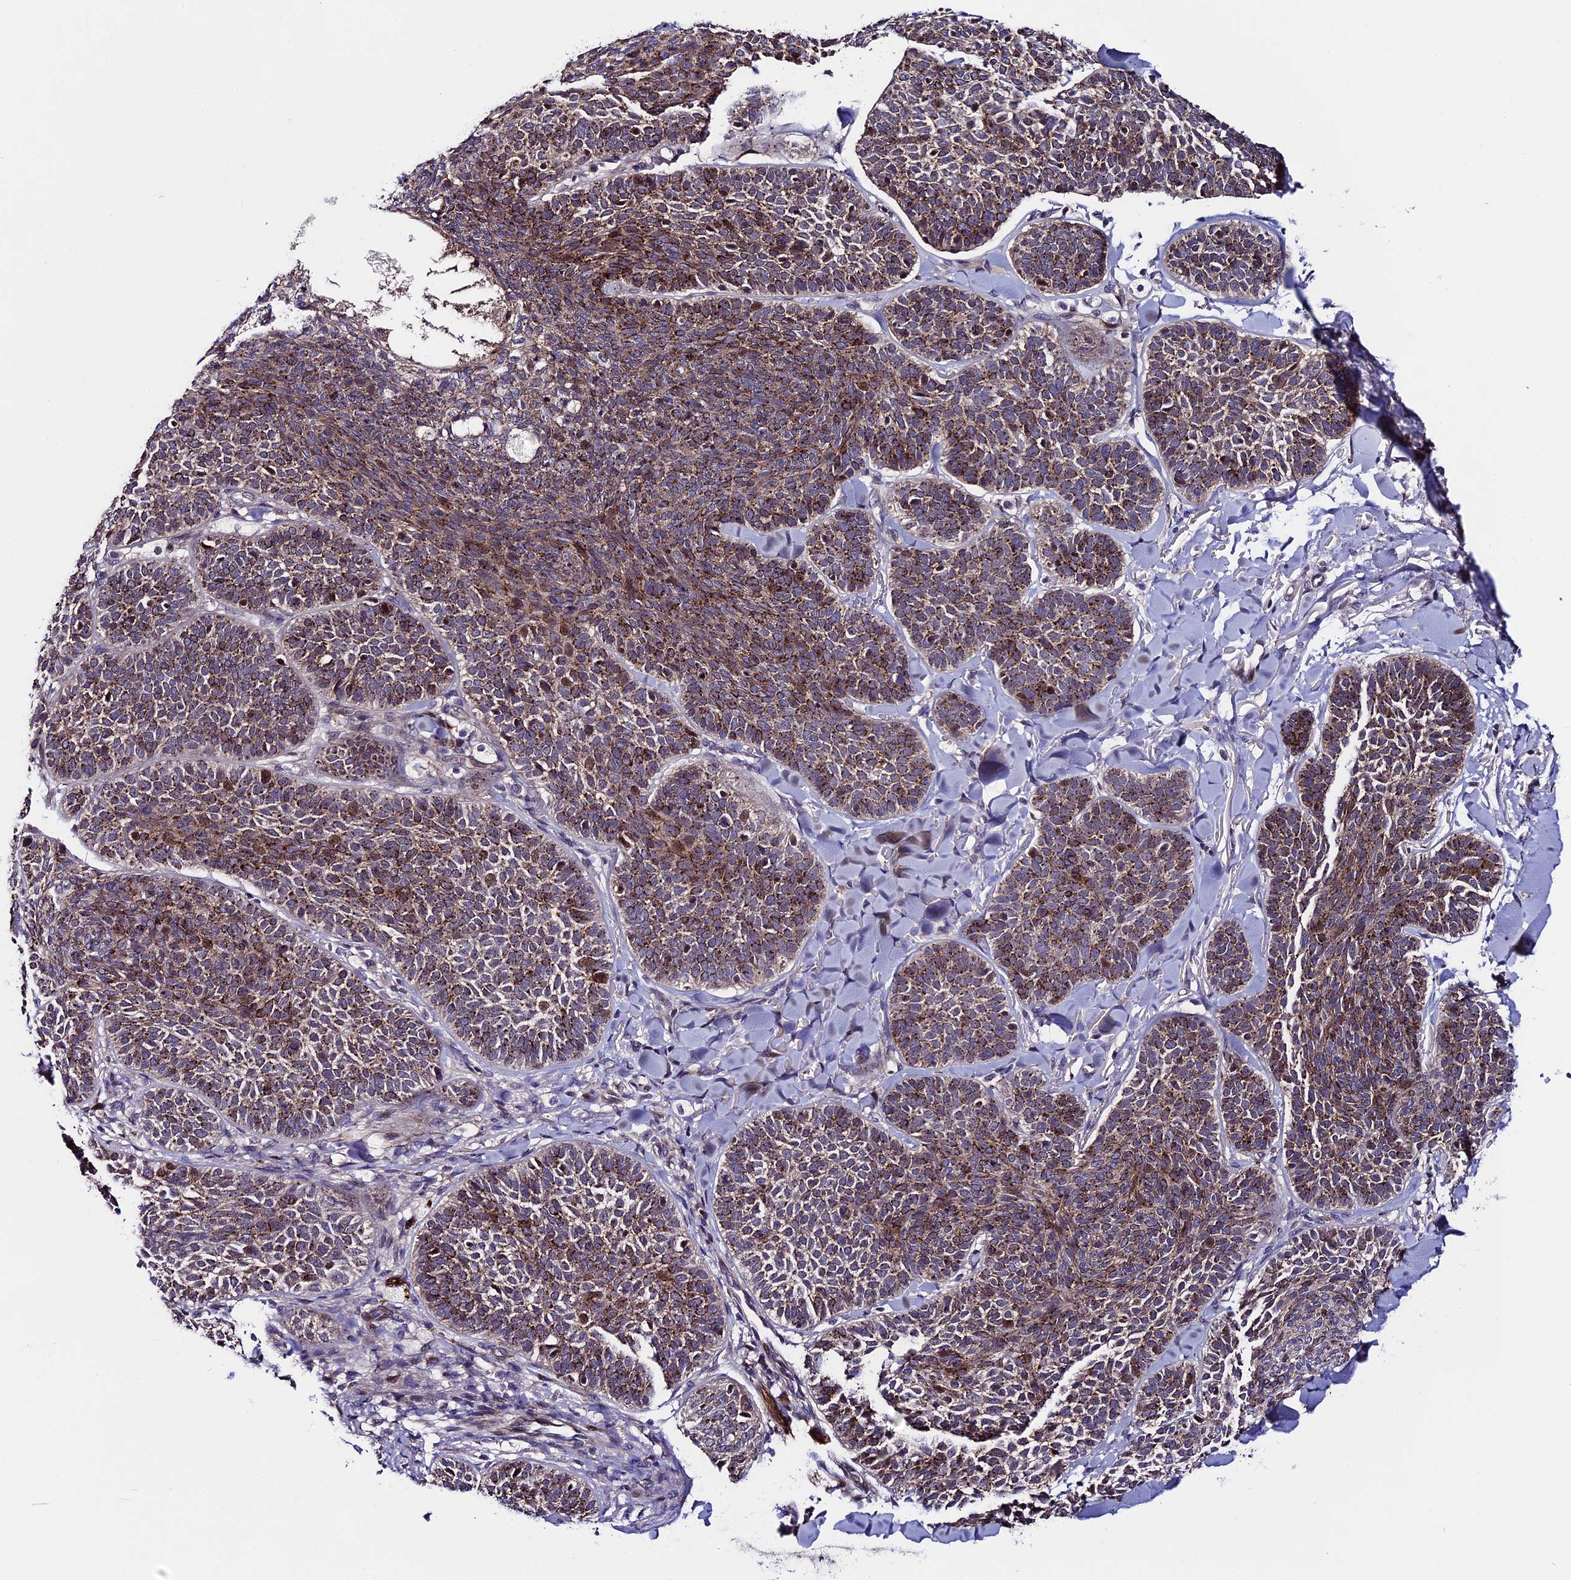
{"staining": {"intensity": "moderate", "quantity": ">75%", "location": "cytoplasmic/membranous"}, "tissue": "skin cancer", "cell_type": "Tumor cells", "image_type": "cancer", "snomed": [{"axis": "morphology", "description": "Basal cell carcinoma"}, {"axis": "topography", "description": "Skin"}], "caption": "Protein expression analysis of skin basal cell carcinoma shows moderate cytoplasmic/membranous expression in approximately >75% of tumor cells.", "gene": "SIPA1L3", "patient": {"sex": "male", "age": 85}}